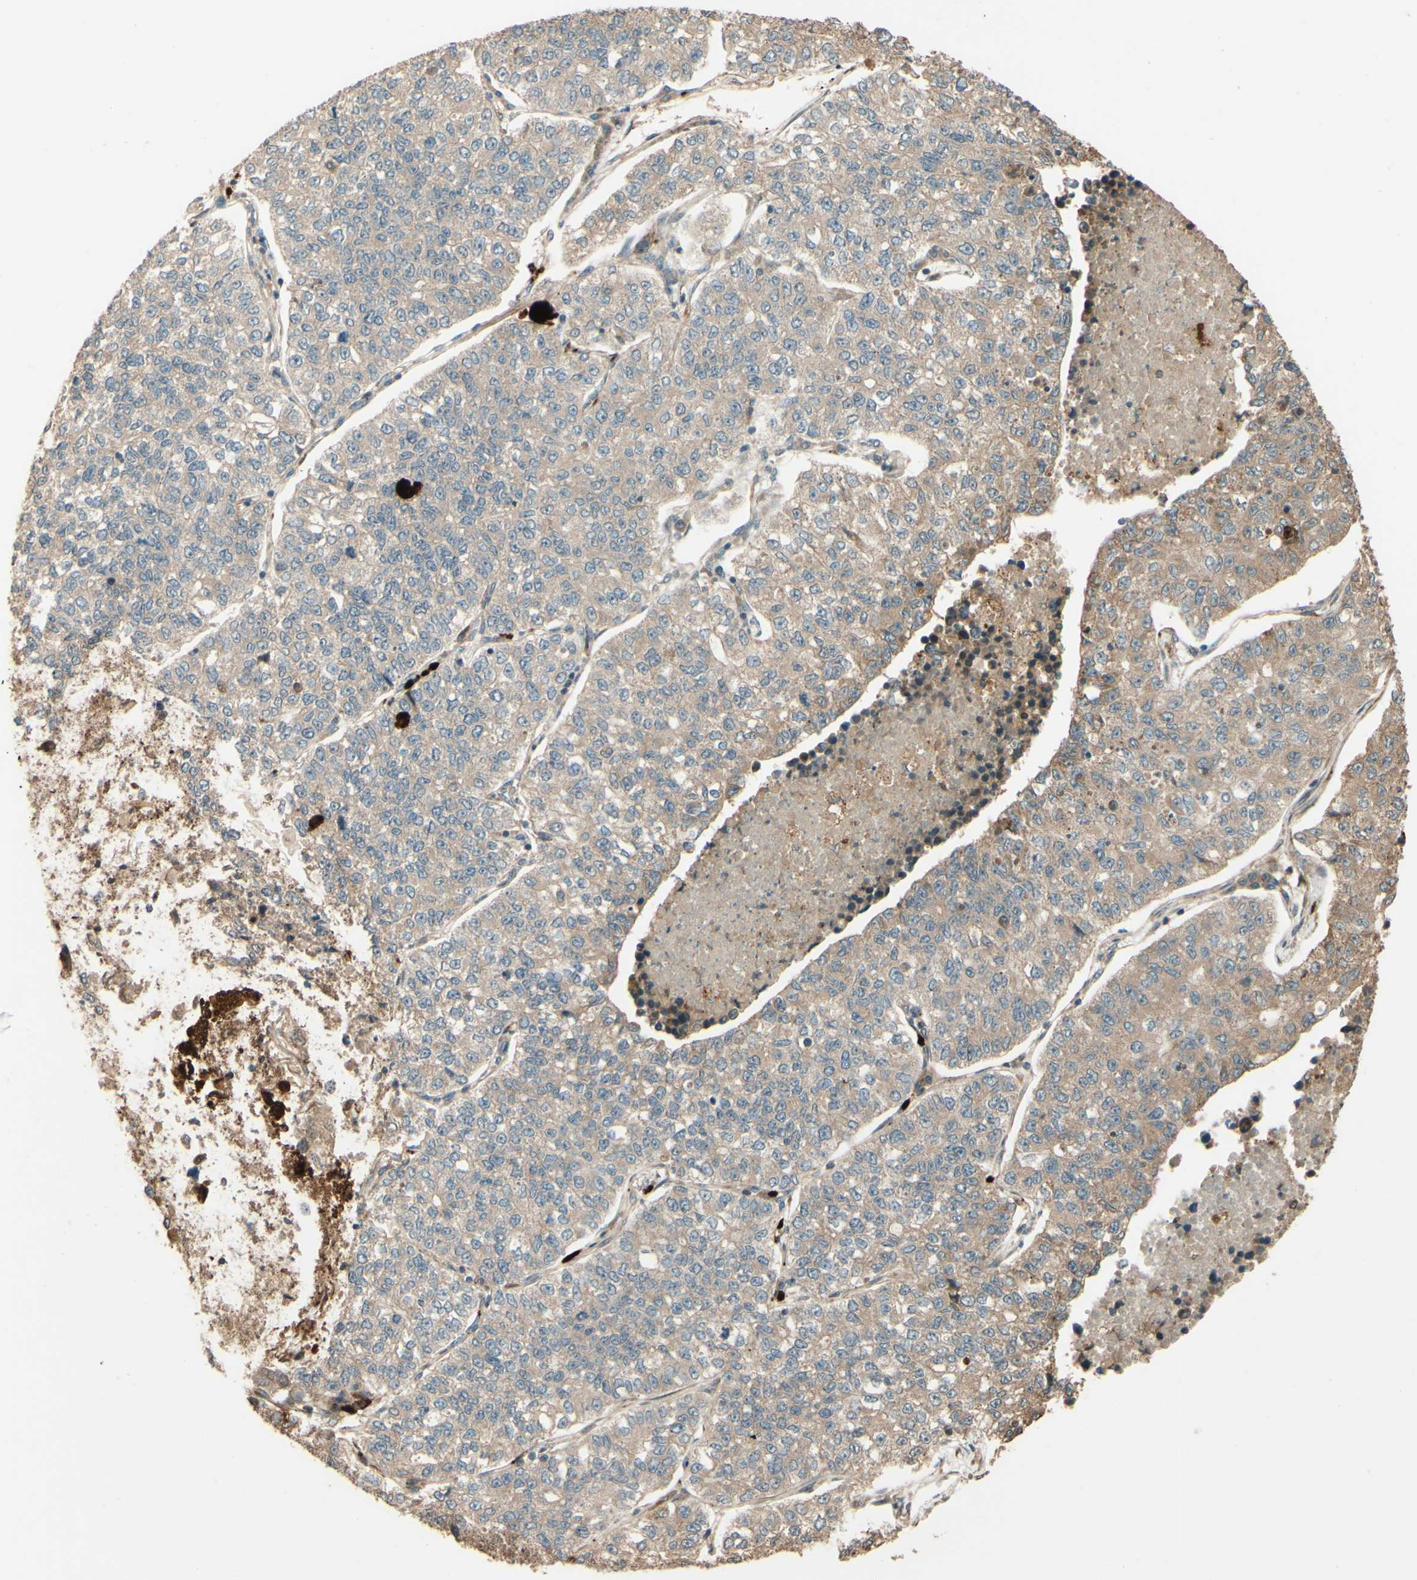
{"staining": {"intensity": "weak", "quantity": ">75%", "location": "cytoplasmic/membranous"}, "tissue": "lung cancer", "cell_type": "Tumor cells", "image_type": "cancer", "snomed": [{"axis": "morphology", "description": "Adenocarcinoma, NOS"}, {"axis": "topography", "description": "Lung"}], "caption": "Immunohistochemistry micrograph of adenocarcinoma (lung) stained for a protein (brown), which displays low levels of weak cytoplasmic/membranous positivity in approximately >75% of tumor cells.", "gene": "RNF19A", "patient": {"sex": "male", "age": 49}}